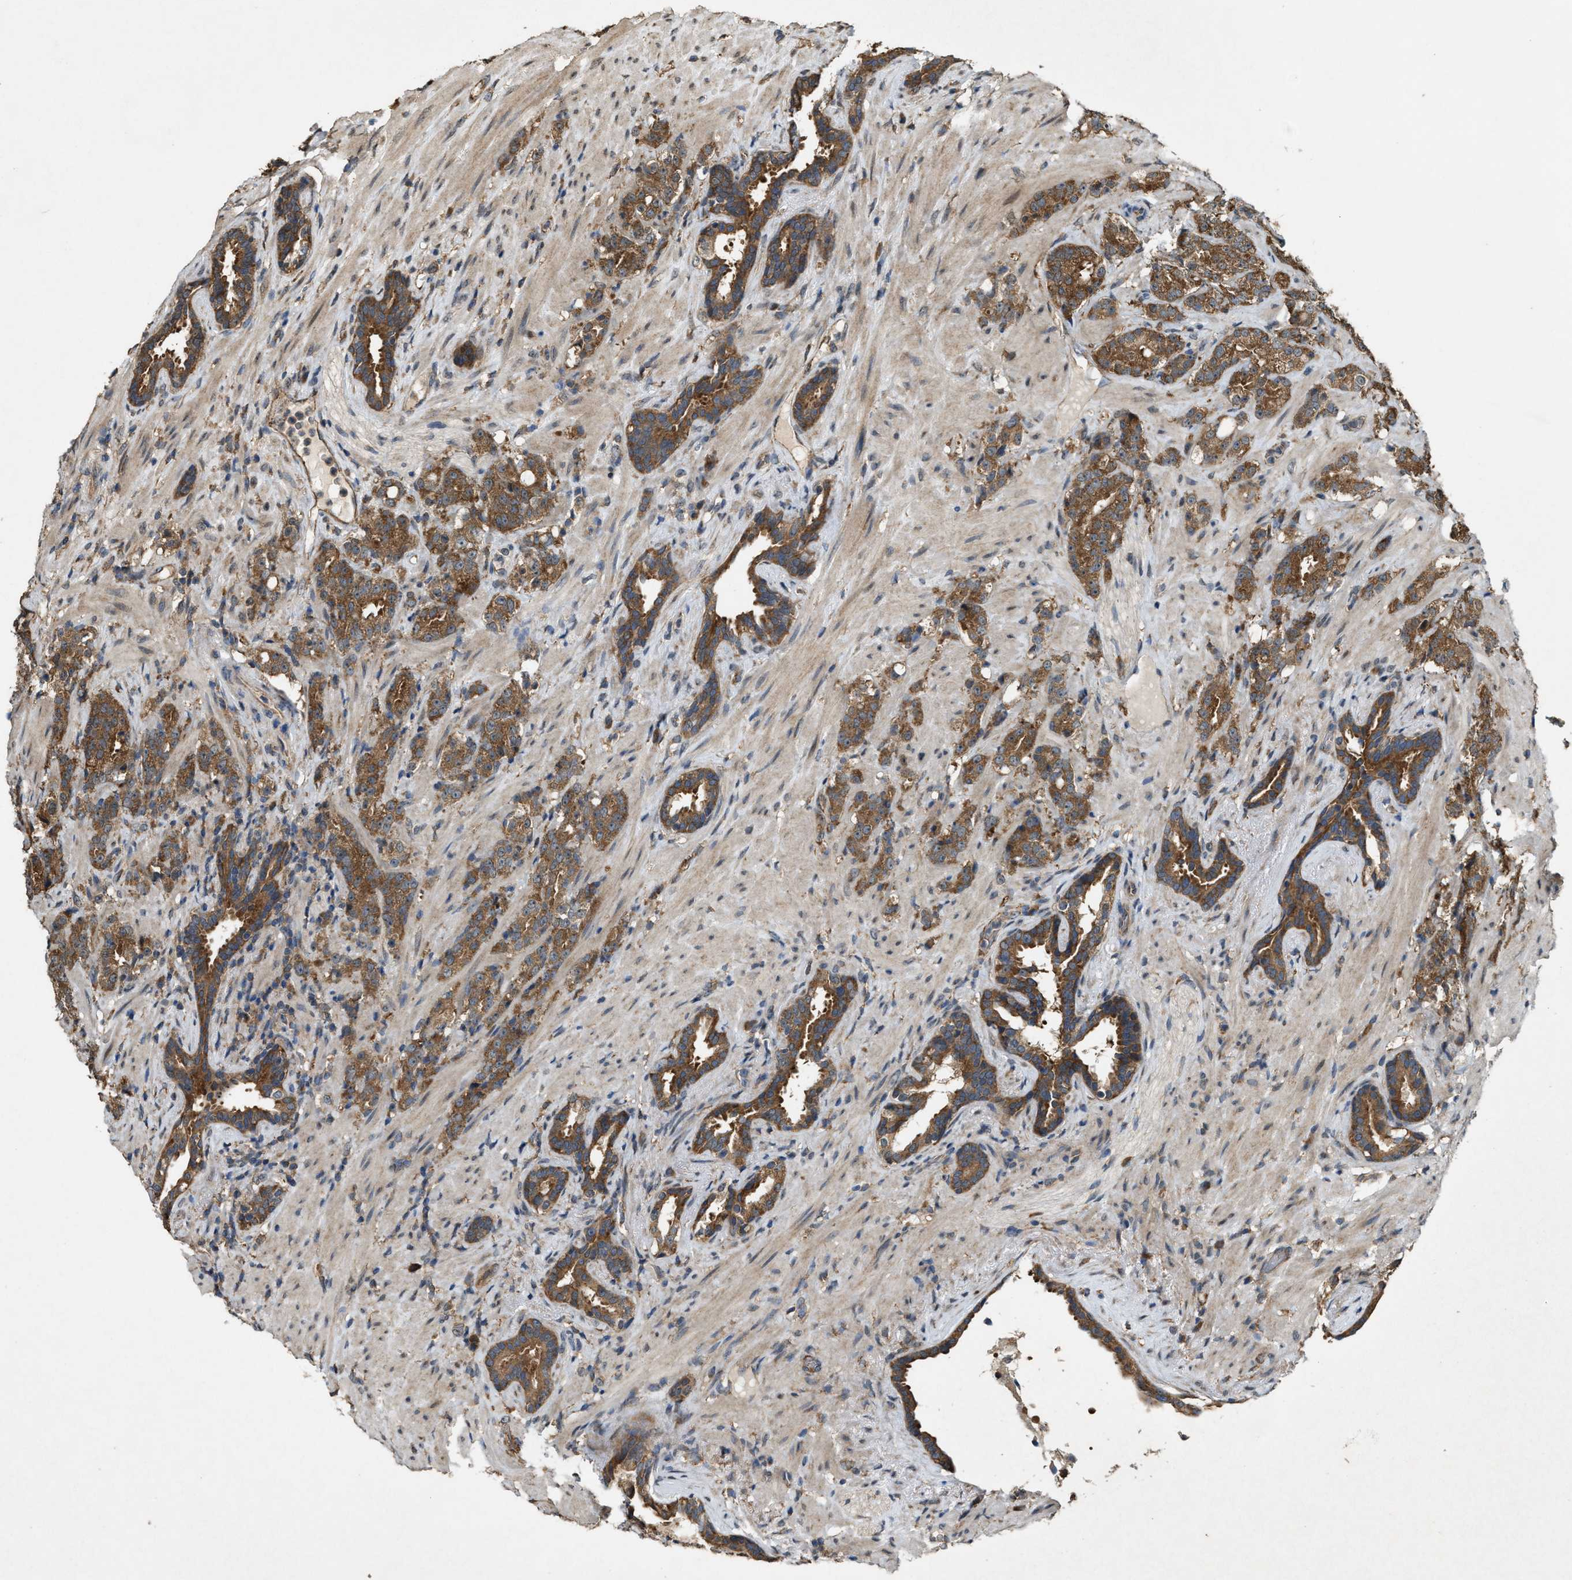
{"staining": {"intensity": "moderate", "quantity": ">75%", "location": "cytoplasmic/membranous"}, "tissue": "prostate cancer", "cell_type": "Tumor cells", "image_type": "cancer", "snomed": [{"axis": "morphology", "description": "Adenocarcinoma, High grade"}, {"axis": "topography", "description": "Prostate"}], "caption": "Prostate high-grade adenocarcinoma tissue shows moderate cytoplasmic/membranous expression in approximately >75% of tumor cells, visualized by immunohistochemistry.", "gene": "ARHGEF5", "patient": {"sex": "male", "age": 71}}